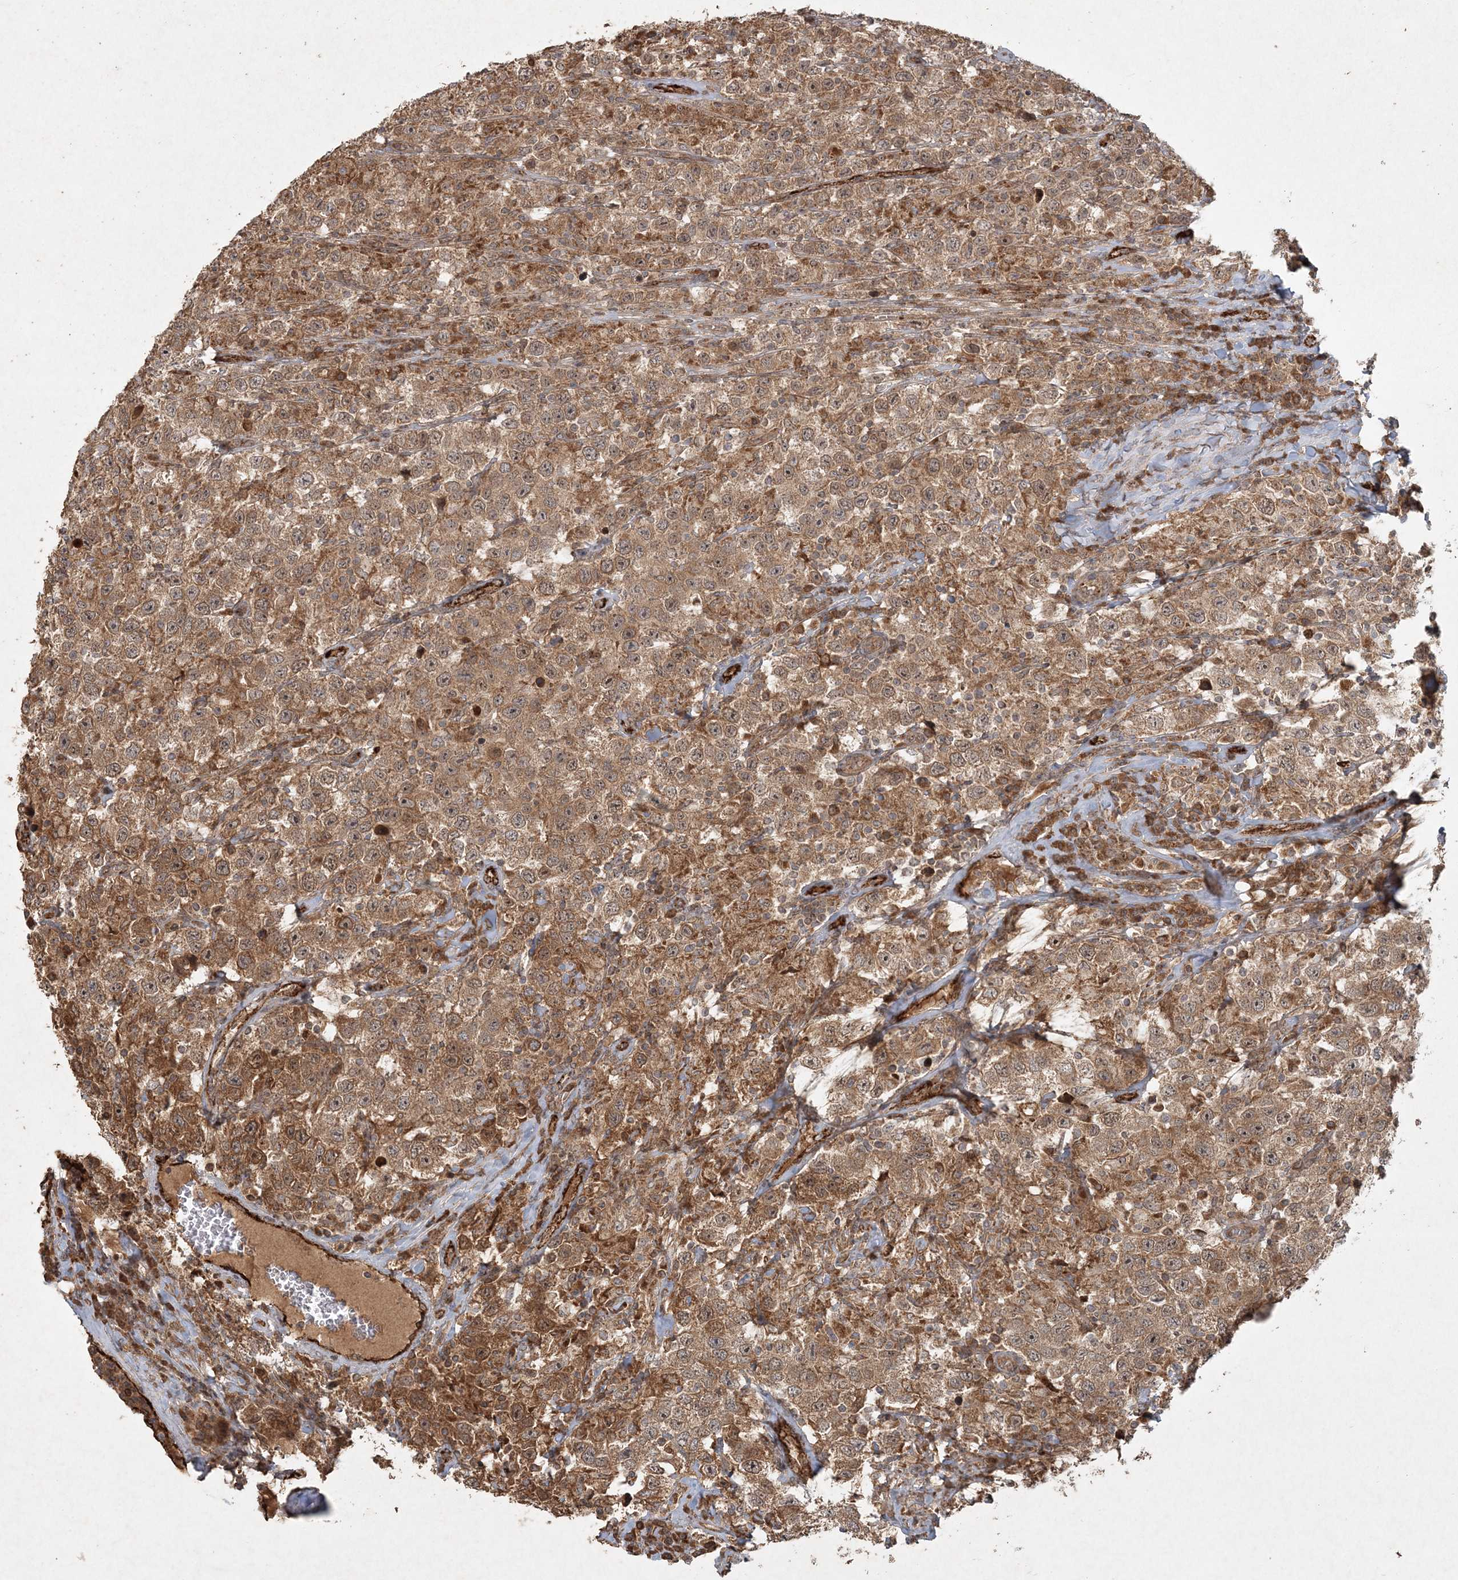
{"staining": {"intensity": "moderate", "quantity": ">75%", "location": "cytoplasmic/membranous"}, "tissue": "testis cancer", "cell_type": "Tumor cells", "image_type": "cancer", "snomed": [{"axis": "morphology", "description": "Seminoma, NOS"}, {"axis": "topography", "description": "Testis"}], "caption": "An image of seminoma (testis) stained for a protein displays moderate cytoplasmic/membranous brown staining in tumor cells.", "gene": "ANAPC16", "patient": {"sex": "male", "age": 41}}